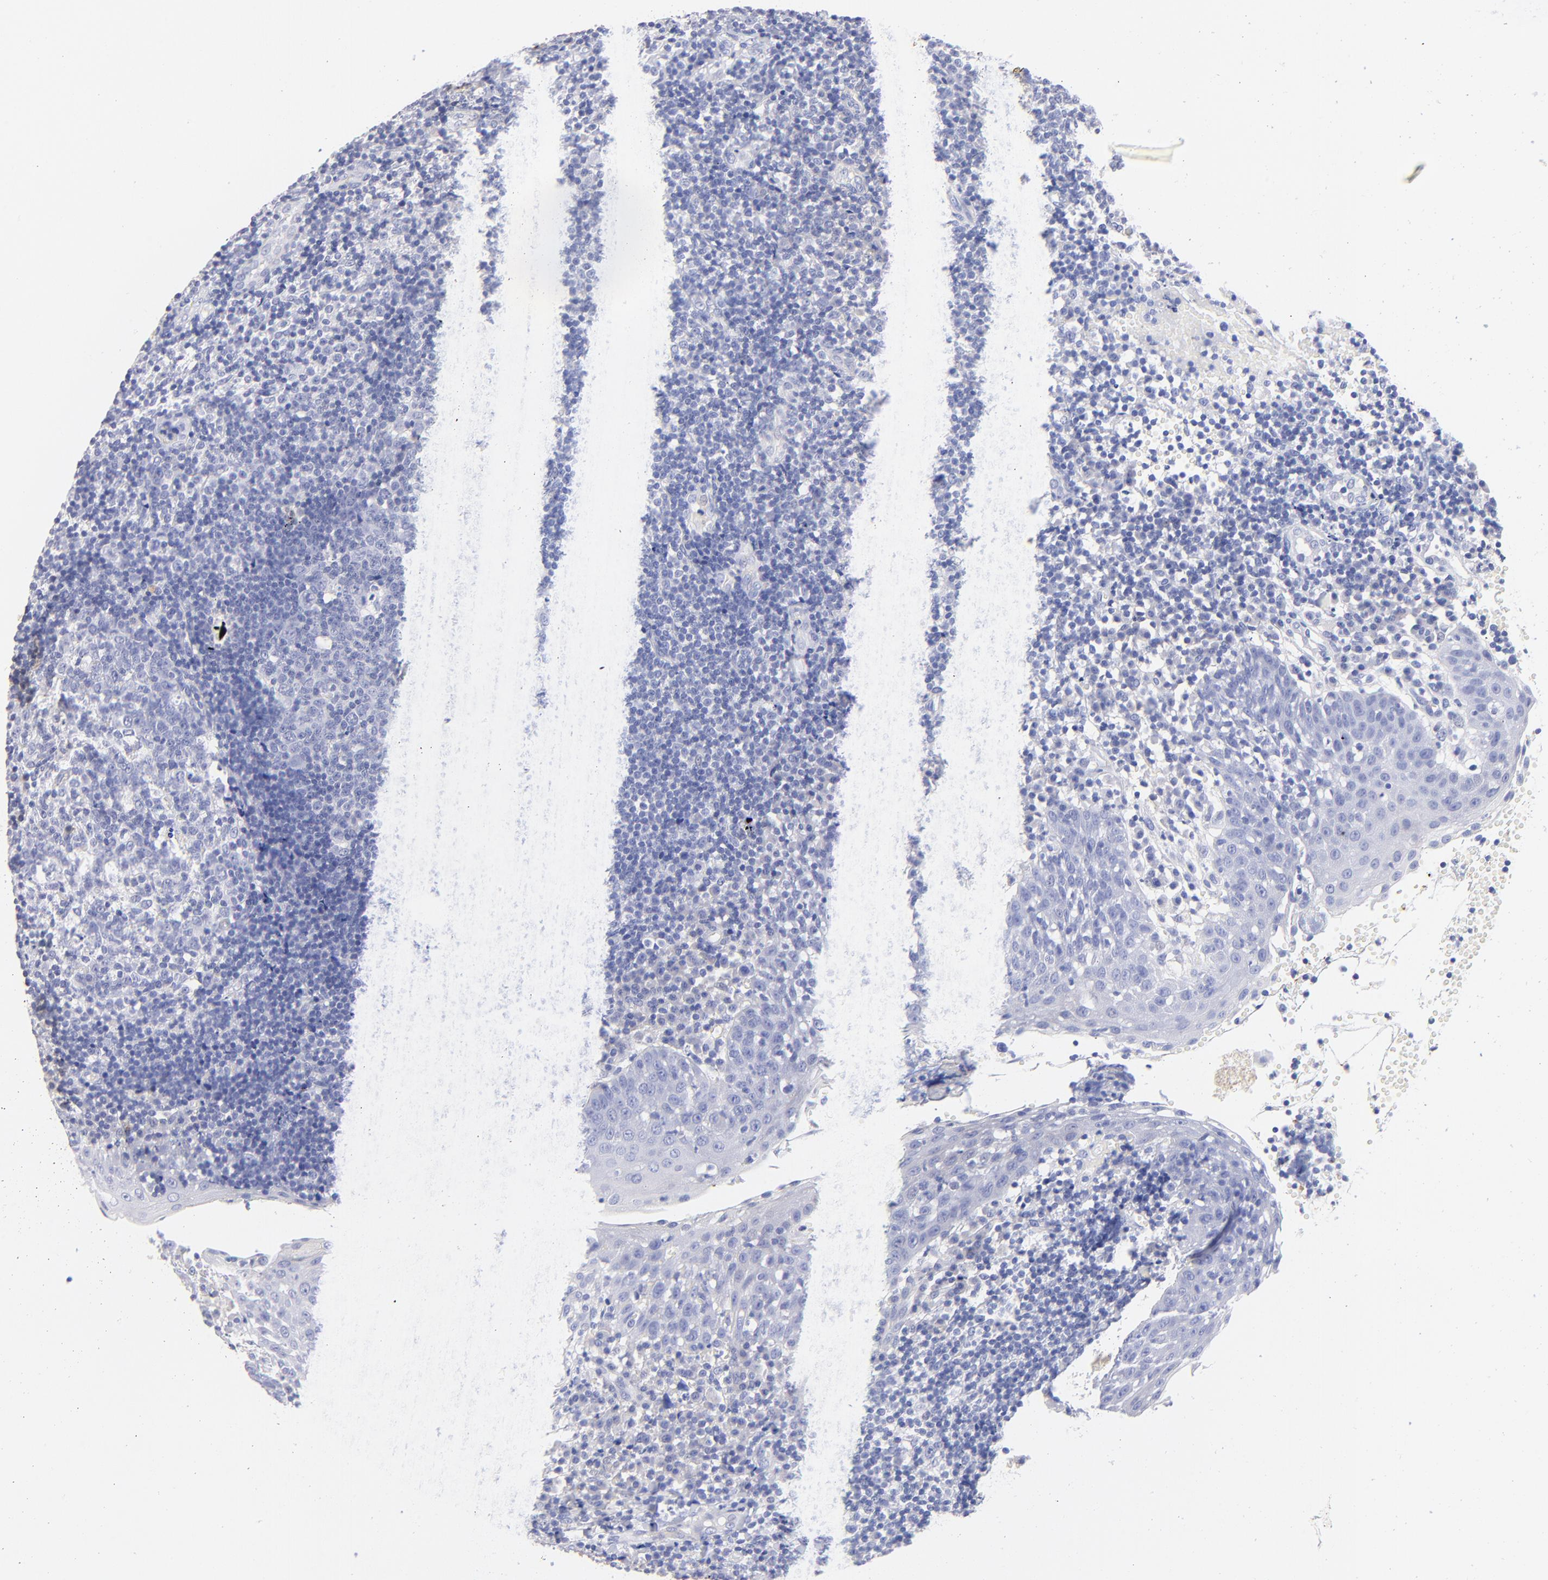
{"staining": {"intensity": "negative", "quantity": "none", "location": "none"}, "tissue": "tonsil", "cell_type": "Germinal center cells", "image_type": "normal", "snomed": [{"axis": "morphology", "description": "Normal tissue, NOS"}, {"axis": "topography", "description": "Tonsil"}], "caption": "A photomicrograph of human tonsil is negative for staining in germinal center cells.", "gene": "HORMAD2", "patient": {"sex": "female", "age": 40}}